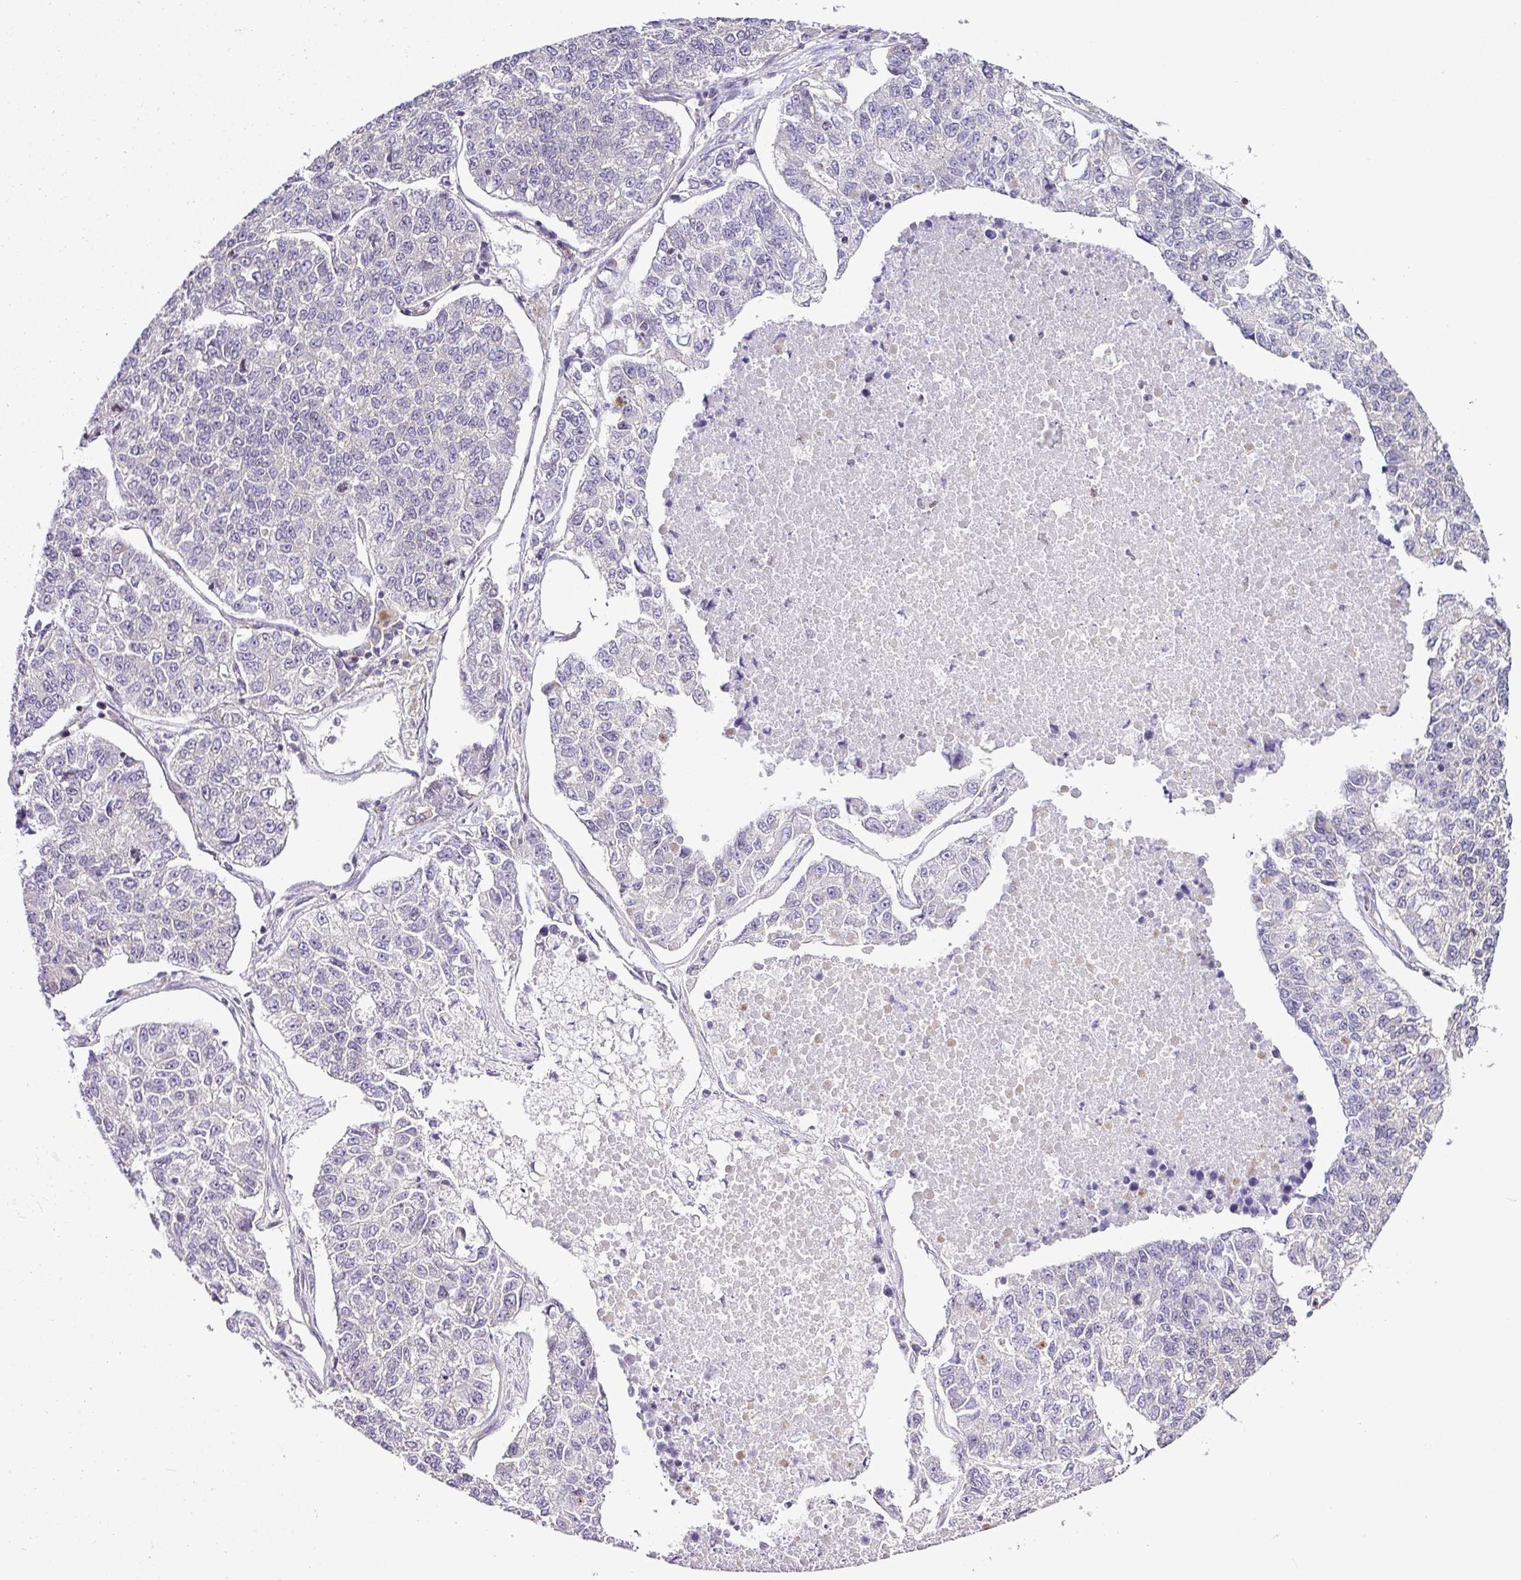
{"staining": {"intensity": "negative", "quantity": "none", "location": "none"}, "tissue": "lung cancer", "cell_type": "Tumor cells", "image_type": "cancer", "snomed": [{"axis": "morphology", "description": "Adenocarcinoma, NOS"}, {"axis": "topography", "description": "Lung"}], "caption": "The micrograph displays no staining of tumor cells in lung cancer.", "gene": "FAM32A", "patient": {"sex": "male", "age": 49}}